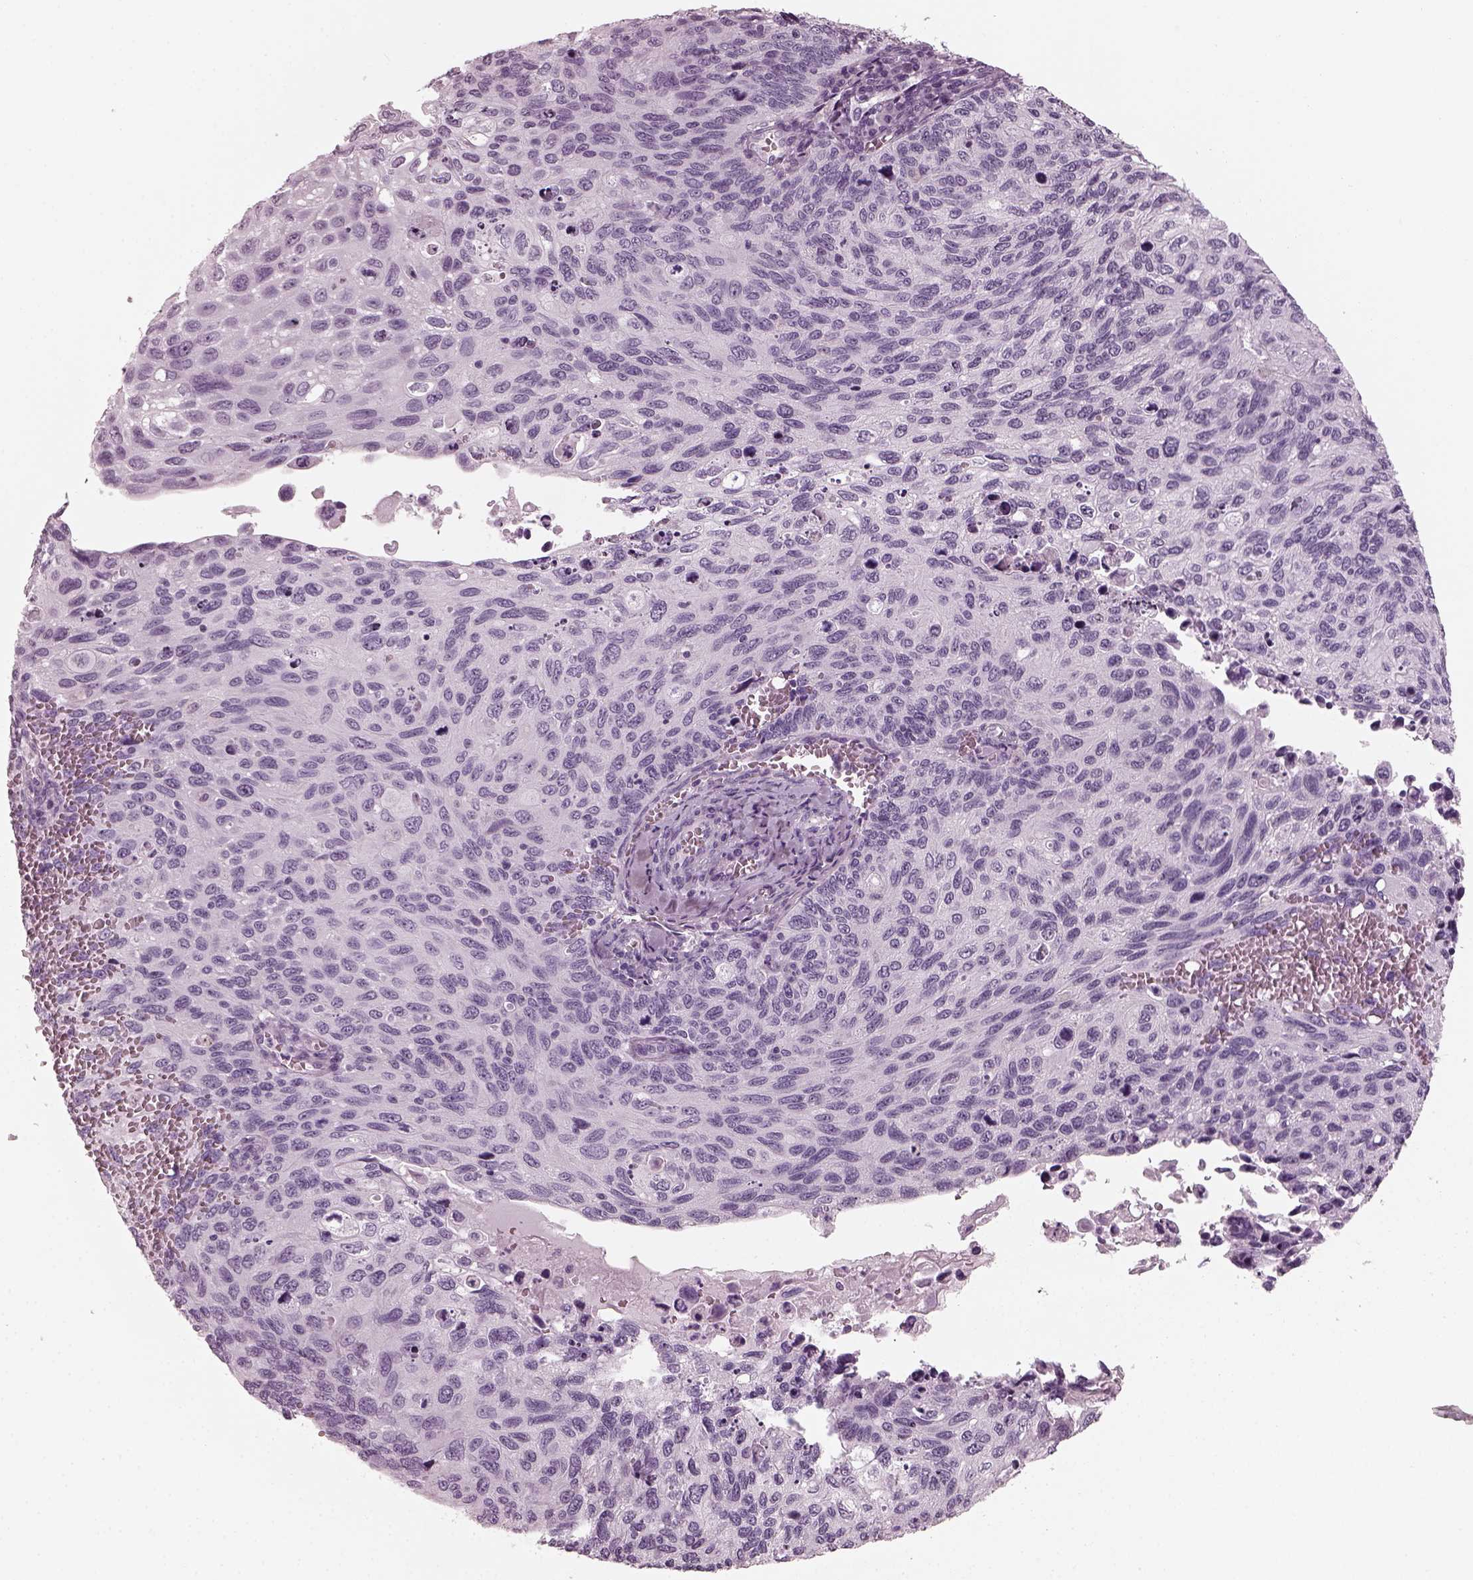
{"staining": {"intensity": "negative", "quantity": "none", "location": "none"}, "tissue": "cervical cancer", "cell_type": "Tumor cells", "image_type": "cancer", "snomed": [{"axis": "morphology", "description": "Squamous cell carcinoma, NOS"}, {"axis": "topography", "description": "Cervix"}], "caption": "IHC photomicrograph of neoplastic tissue: cervical squamous cell carcinoma stained with DAB demonstrates no significant protein positivity in tumor cells.", "gene": "RCVRN", "patient": {"sex": "female", "age": 70}}